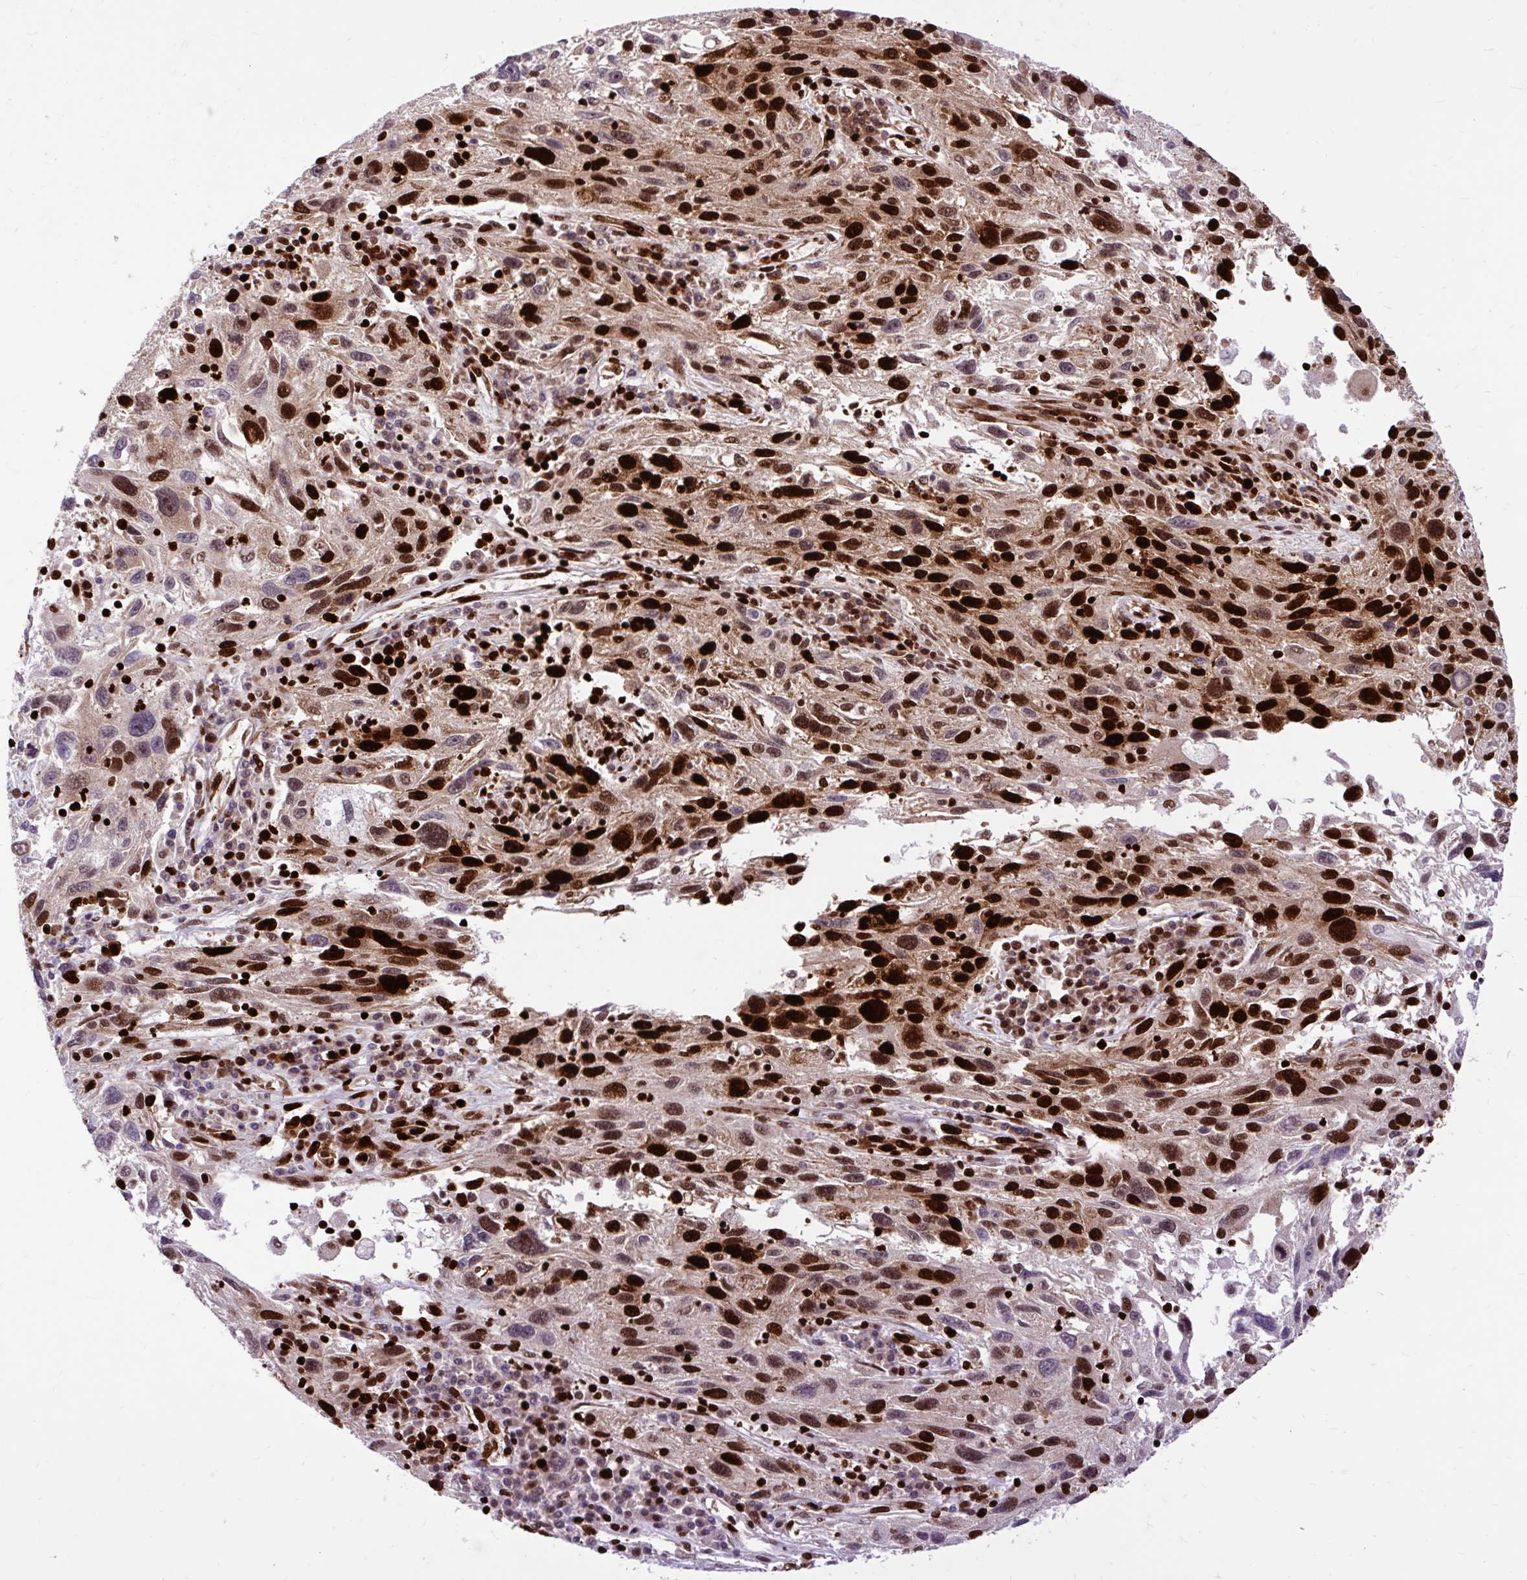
{"staining": {"intensity": "strong", "quantity": ">75%", "location": "nuclear"}, "tissue": "melanoma", "cell_type": "Tumor cells", "image_type": "cancer", "snomed": [{"axis": "morphology", "description": "Malignant melanoma, NOS"}, {"axis": "topography", "description": "Skin"}], "caption": "Tumor cells show strong nuclear expression in approximately >75% of cells in melanoma.", "gene": "FUS", "patient": {"sex": "male", "age": 53}}